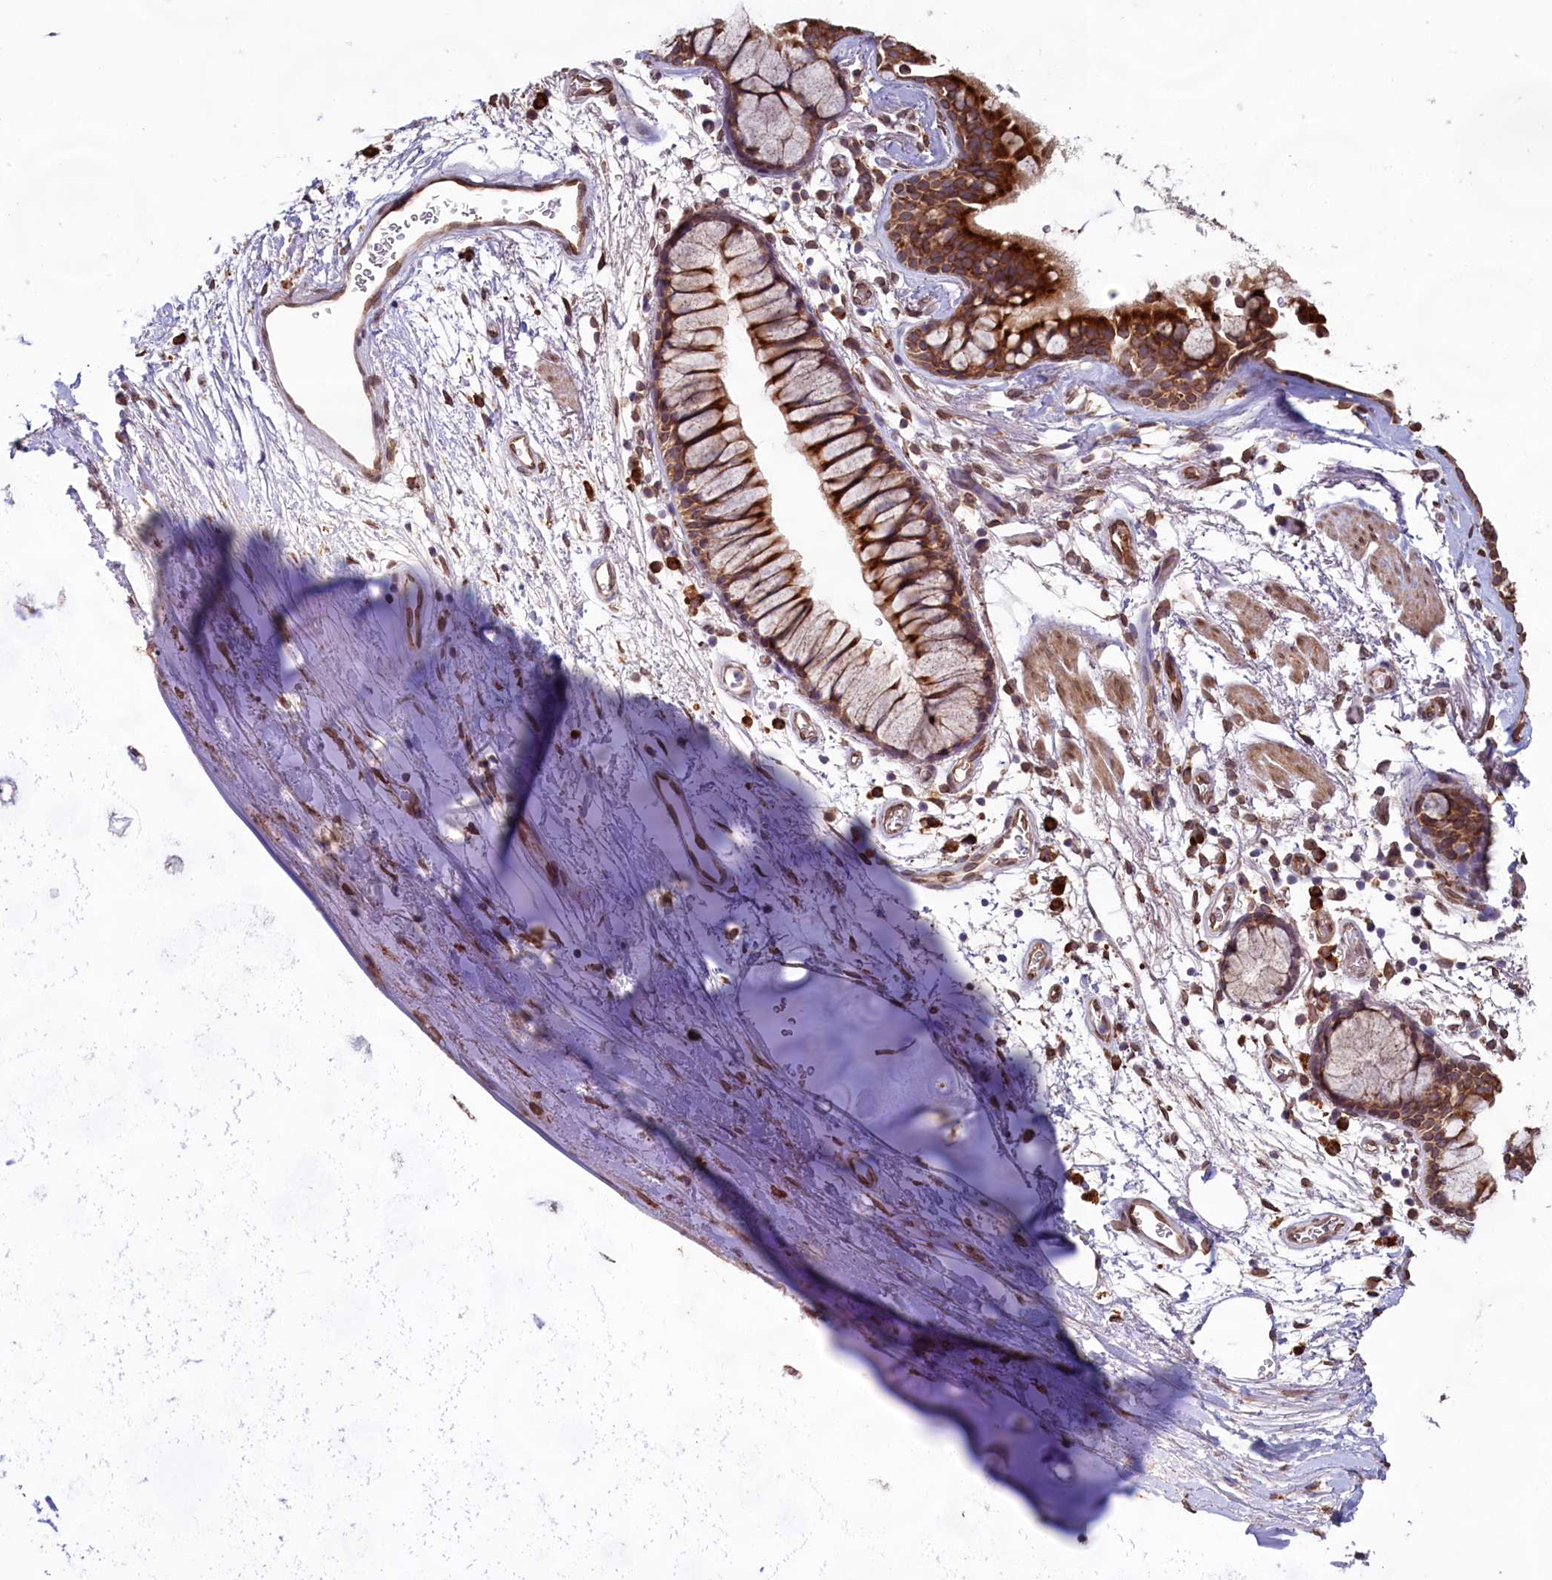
{"staining": {"intensity": "strong", "quantity": ">75%", "location": "cytoplasmic/membranous"}, "tissue": "bronchus", "cell_type": "Respiratory epithelial cells", "image_type": "normal", "snomed": [{"axis": "morphology", "description": "Normal tissue, NOS"}, {"axis": "topography", "description": "Bronchus"}], "caption": "Immunohistochemistry (IHC) (DAB (3,3'-diaminobenzidine)) staining of benign bronchus shows strong cytoplasmic/membranous protein staining in about >75% of respiratory epithelial cells. The staining was performed using DAB (3,3'-diaminobenzidine) to visualize the protein expression in brown, while the nuclei were stained in blue with hematoxylin (Magnification: 20x).", "gene": "TBC1D19", "patient": {"sex": "male", "age": 65}}